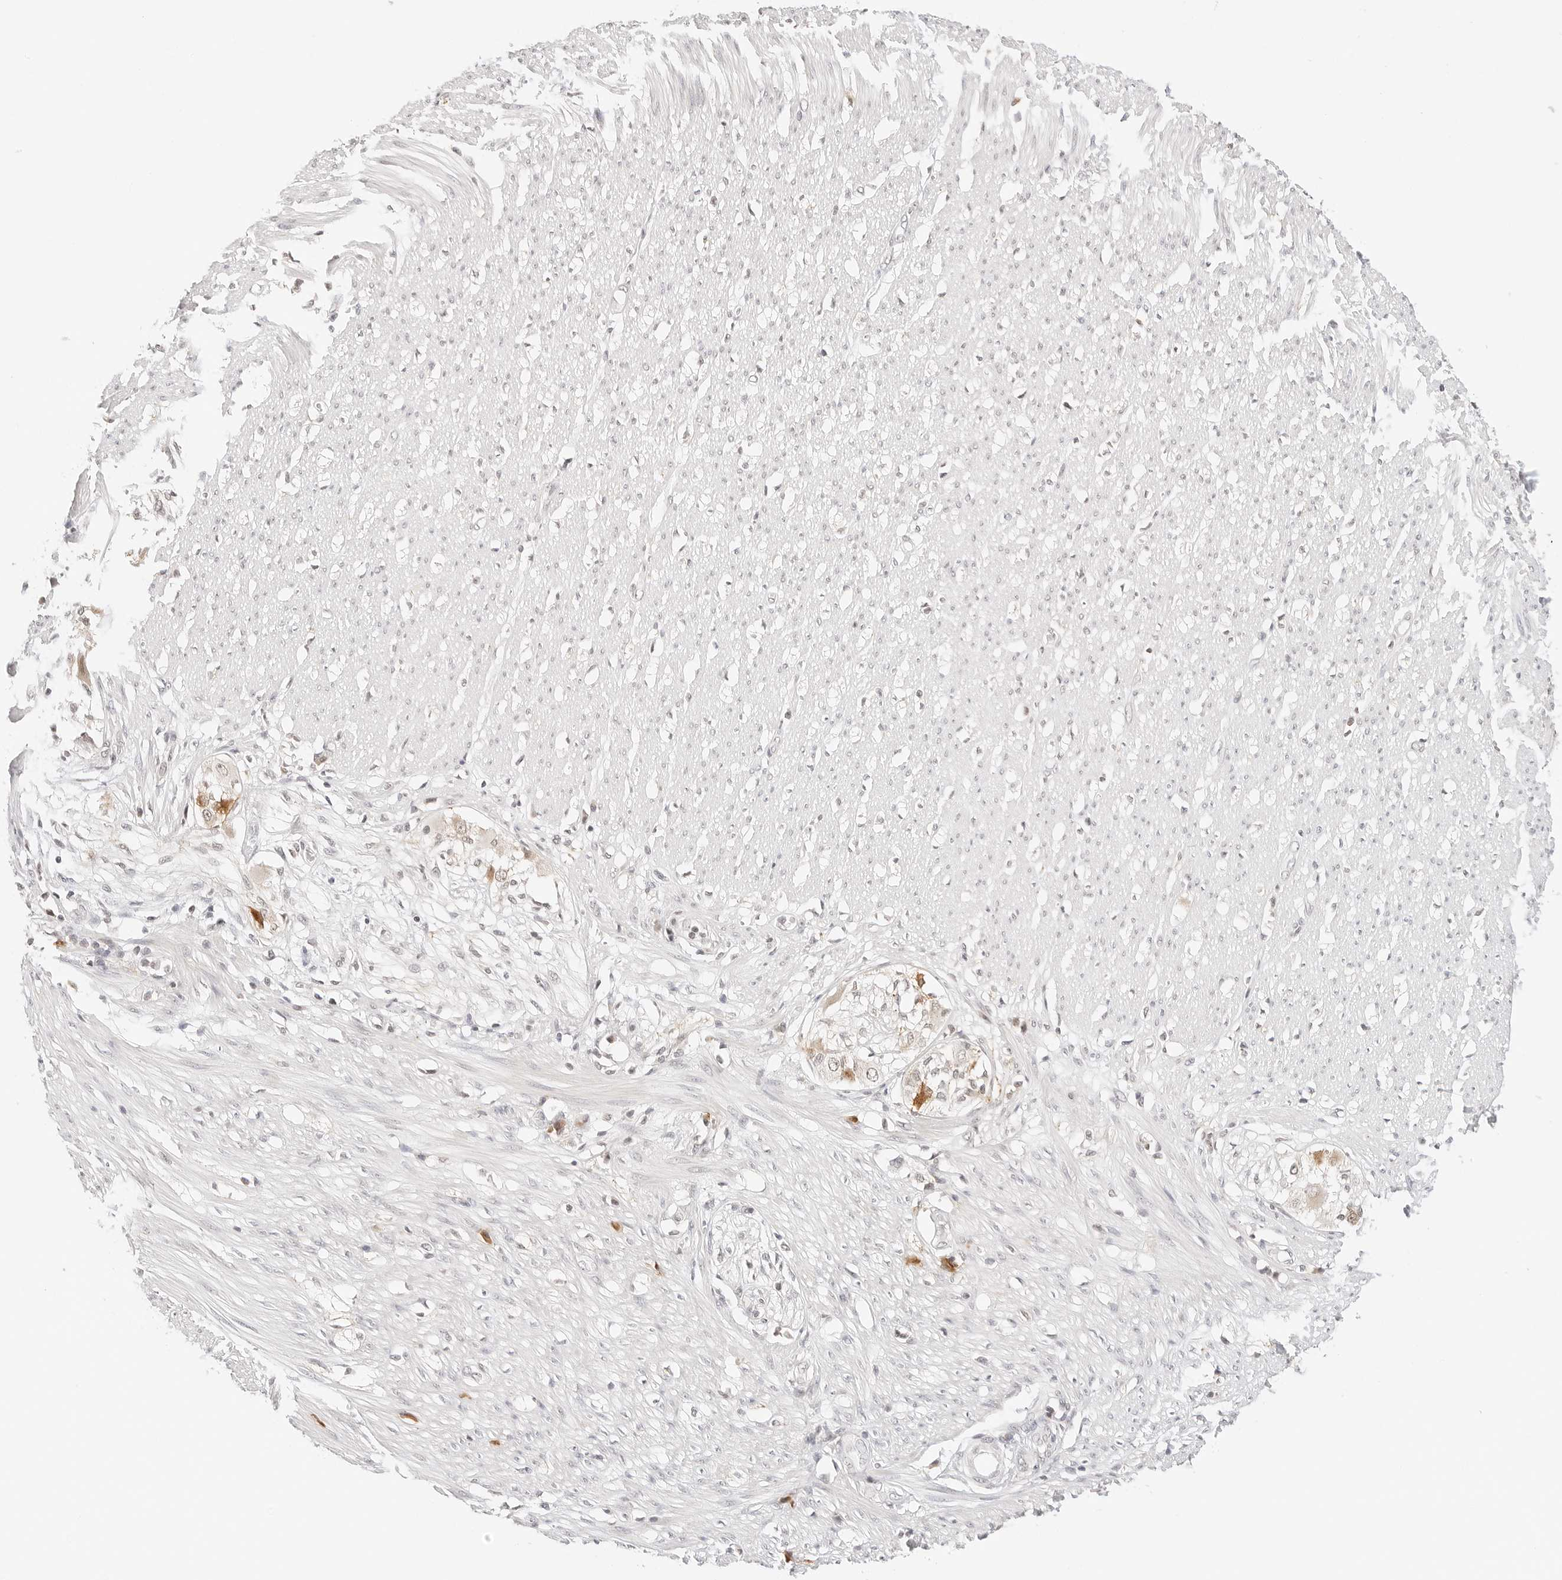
{"staining": {"intensity": "weak", "quantity": "25%-75%", "location": "nuclear"}, "tissue": "smooth muscle", "cell_type": "Smooth muscle cells", "image_type": "normal", "snomed": [{"axis": "morphology", "description": "Normal tissue, NOS"}, {"axis": "morphology", "description": "Adenocarcinoma, NOS"}, {"axis": "topography", "description": "Colon"}, {"axis": "topography", "description": "Peripheral nerve tissue"}], "caption": "Immunohistochemistry staining of benign smooth muscle, which displays low levels of weak nuclear expression in approximately 25%-75% of smooth muscle cells indicating weak nuclear protein expression. The staining was performed using DAB (brown) for protein detection and nuclei were counterstained in hematoxylin (blue).", "gene": "SEPTIN4", "patient": {"sex": "male", "age": 14}}